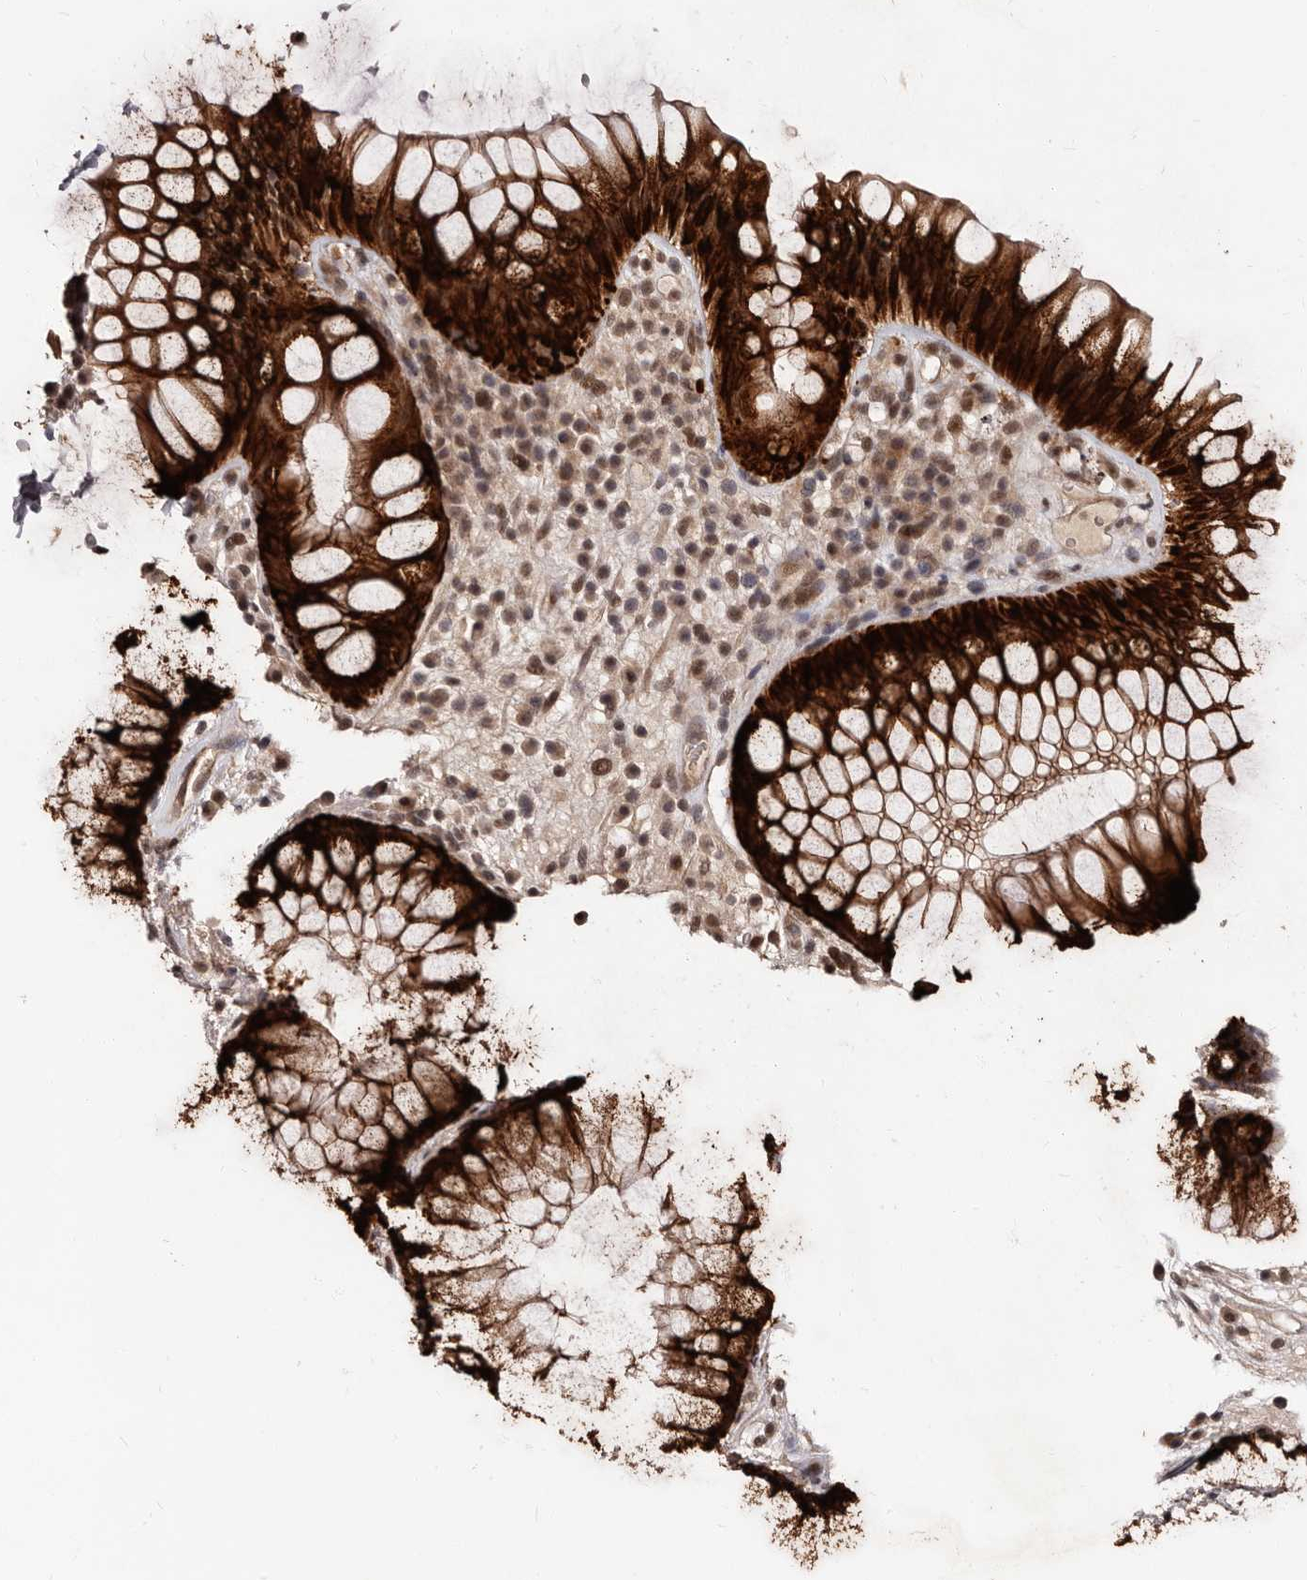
{"staining": {"intensity": "strong", "quantity": ">75%", "location": "cytoplasmic/membranous"}, "tissue": "rectum", "cell_type": "Glandular cells", "image_type": "normal", "snomed": [{"axis": "morphology", "description": "Normal tissue, NOS"}, {"axis": "topography", "description": "Rectum"}], "caption": "Normal rectum displays strong cytoplasmic/membranous positivity in approximately >75% of glandular cells, visualized by immunohistochemistry.", "gene": "TBC1D22B", "patient": {"sex": "male", "age": 51}}